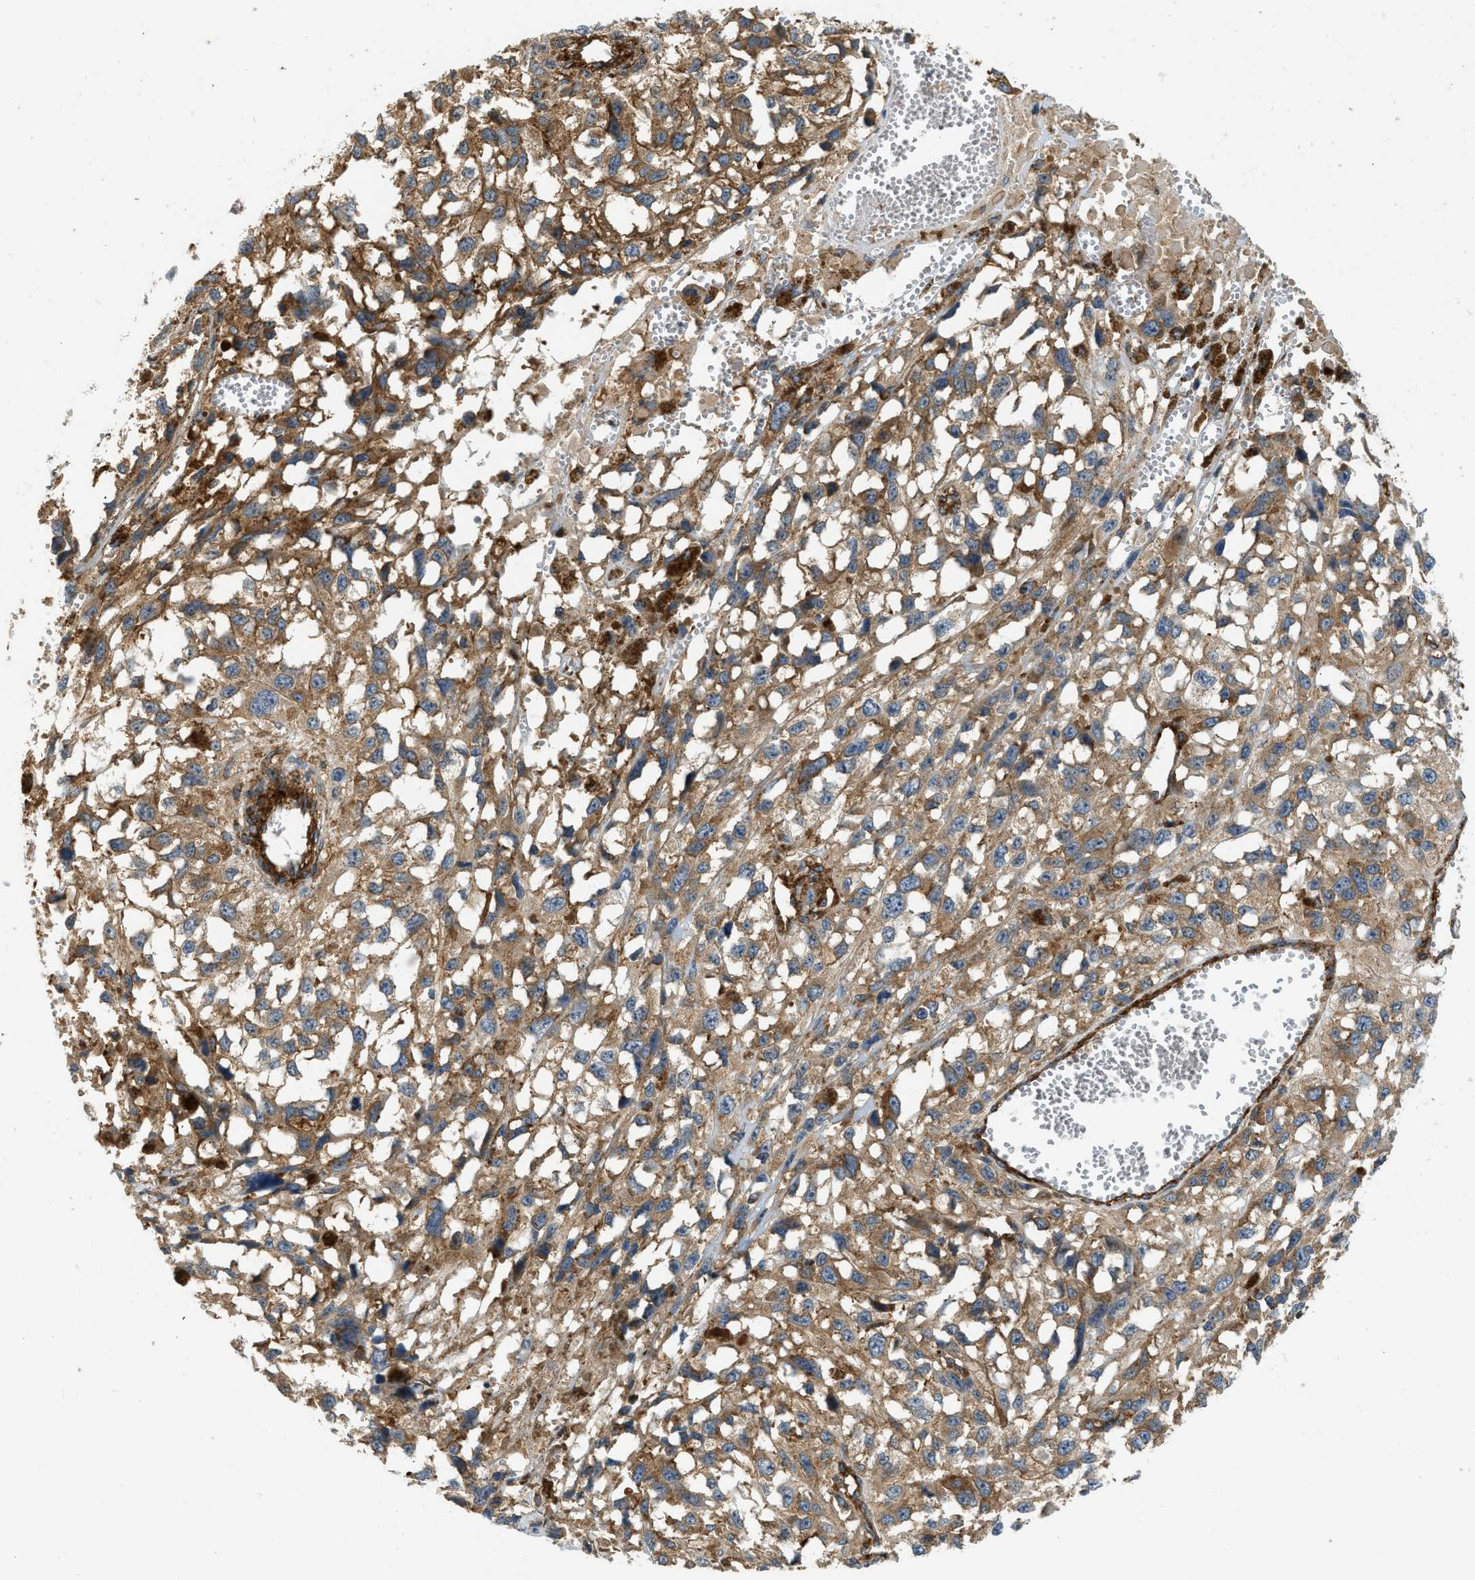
{"staining": {"intensity": "moderate", "quantity": ">75%", "location": "cytoplasmic/membranous"}, "tissue": "melanoma", "cell_type": "Tumor cells", "image_type": "cancer", "snomed": [{"axis": "morphology", "description": "Malignant melanoma, Metastatic site"}, {"axis": "topography", "description": "Lymph node"}], "caption": "About >75% of tumor cells in human melanoma exhibit moderate cytoplasmic/membranous protein staining as visualized by brown immunohistochemical staining.", "gene": "HIP1", "patient": {"sex": "male", "age": 59}}